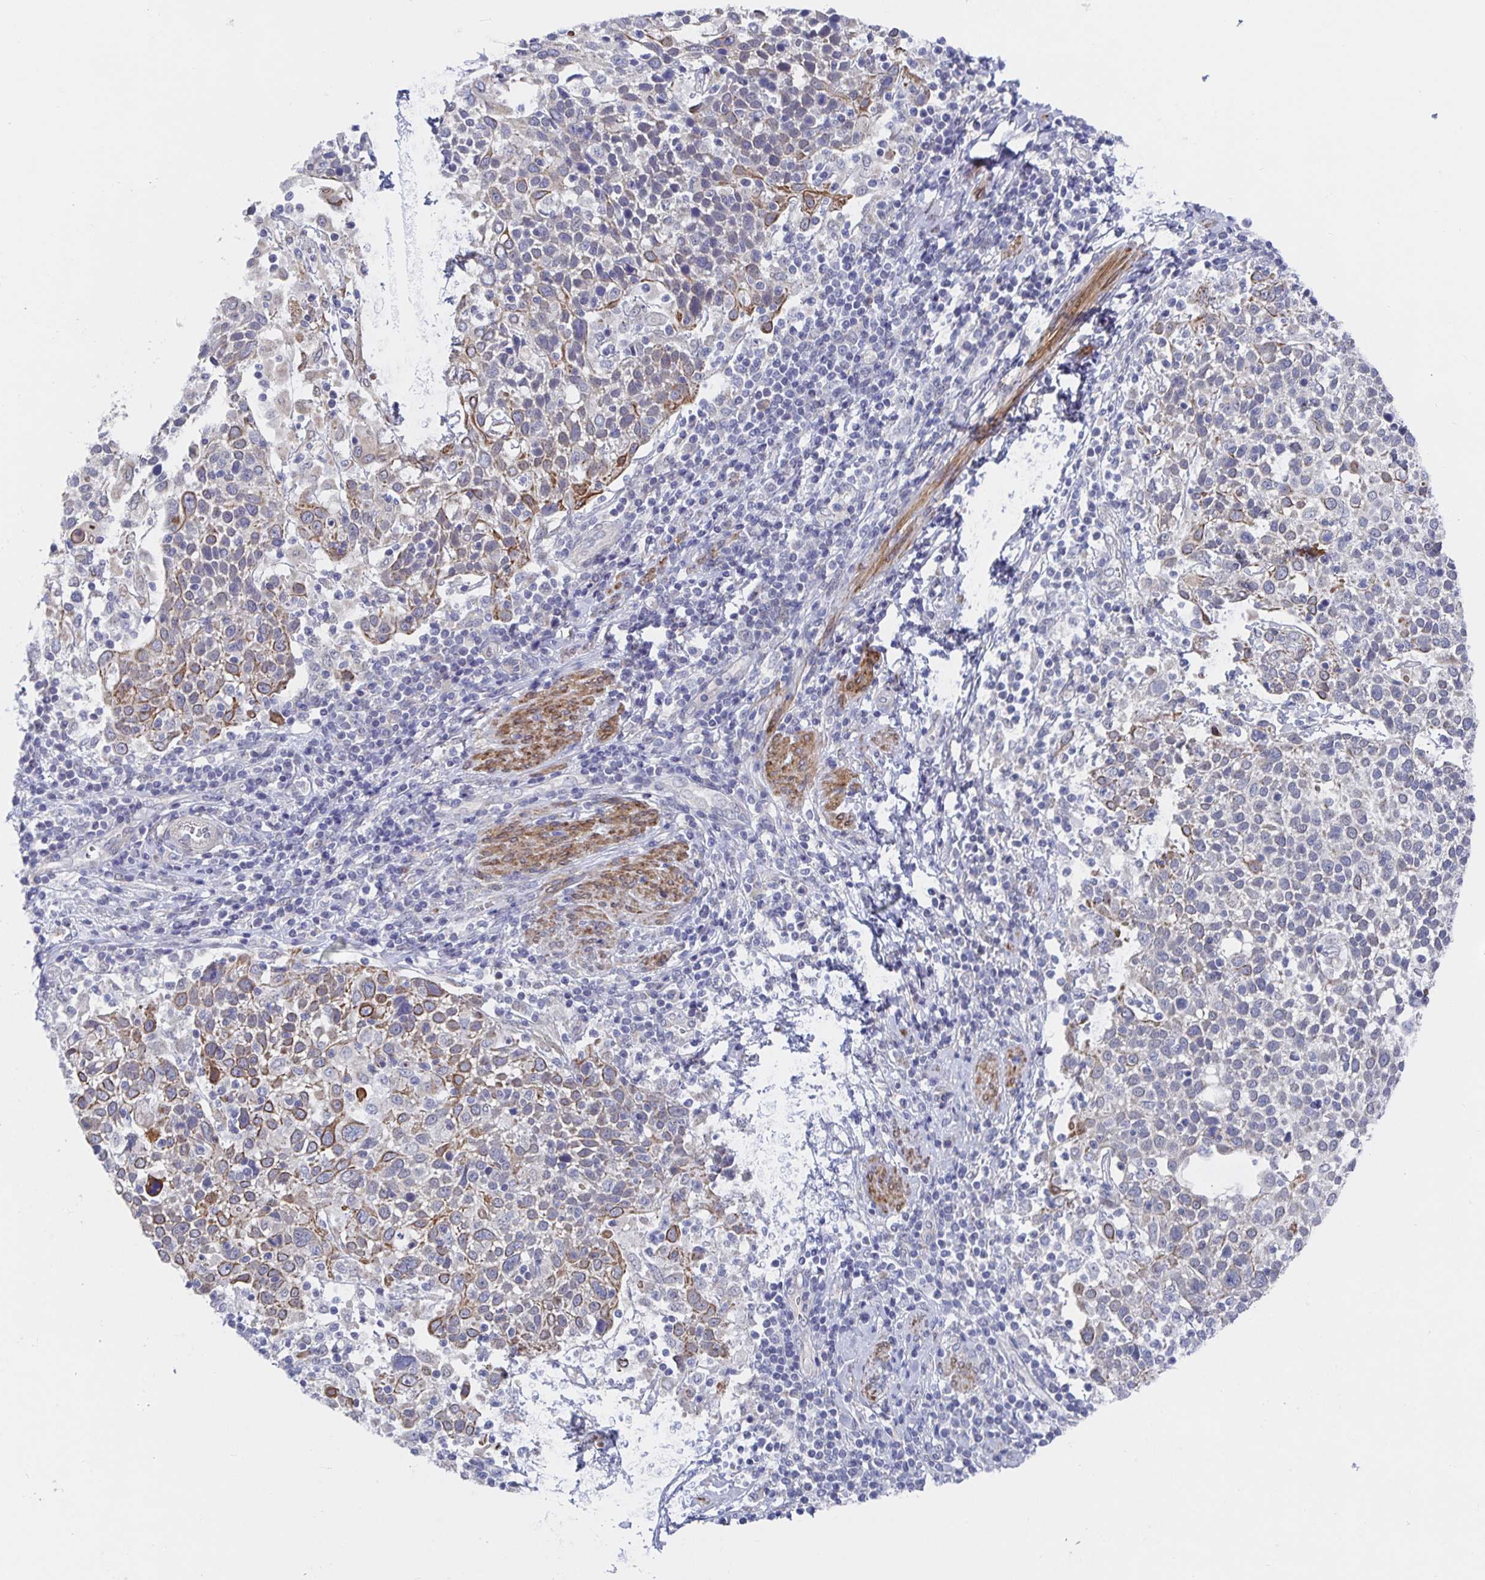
{"staining": {"intensity": "moderate", "quantity": "<25%", "location": "cytoplasmic/membranous"}, "tissue": "cervical cancer", "cell_type": "Tumor cells", "image_type": "cancer", "snomed": [{"axis": "morphology", "description": "Squamous cell carcinoma, NOS"}, {"axis": "topography", "description": "Cervix"}], "caption": "Cervical cancer (squamous cell carcinoma) tissue reveals moderate cytoplasmic/membranous staining in approximately <25% of tumor cells, visualized by immunohistochemistry.", "gene": "ZIK1", "patient": {"sex": "female", "age": 61}}